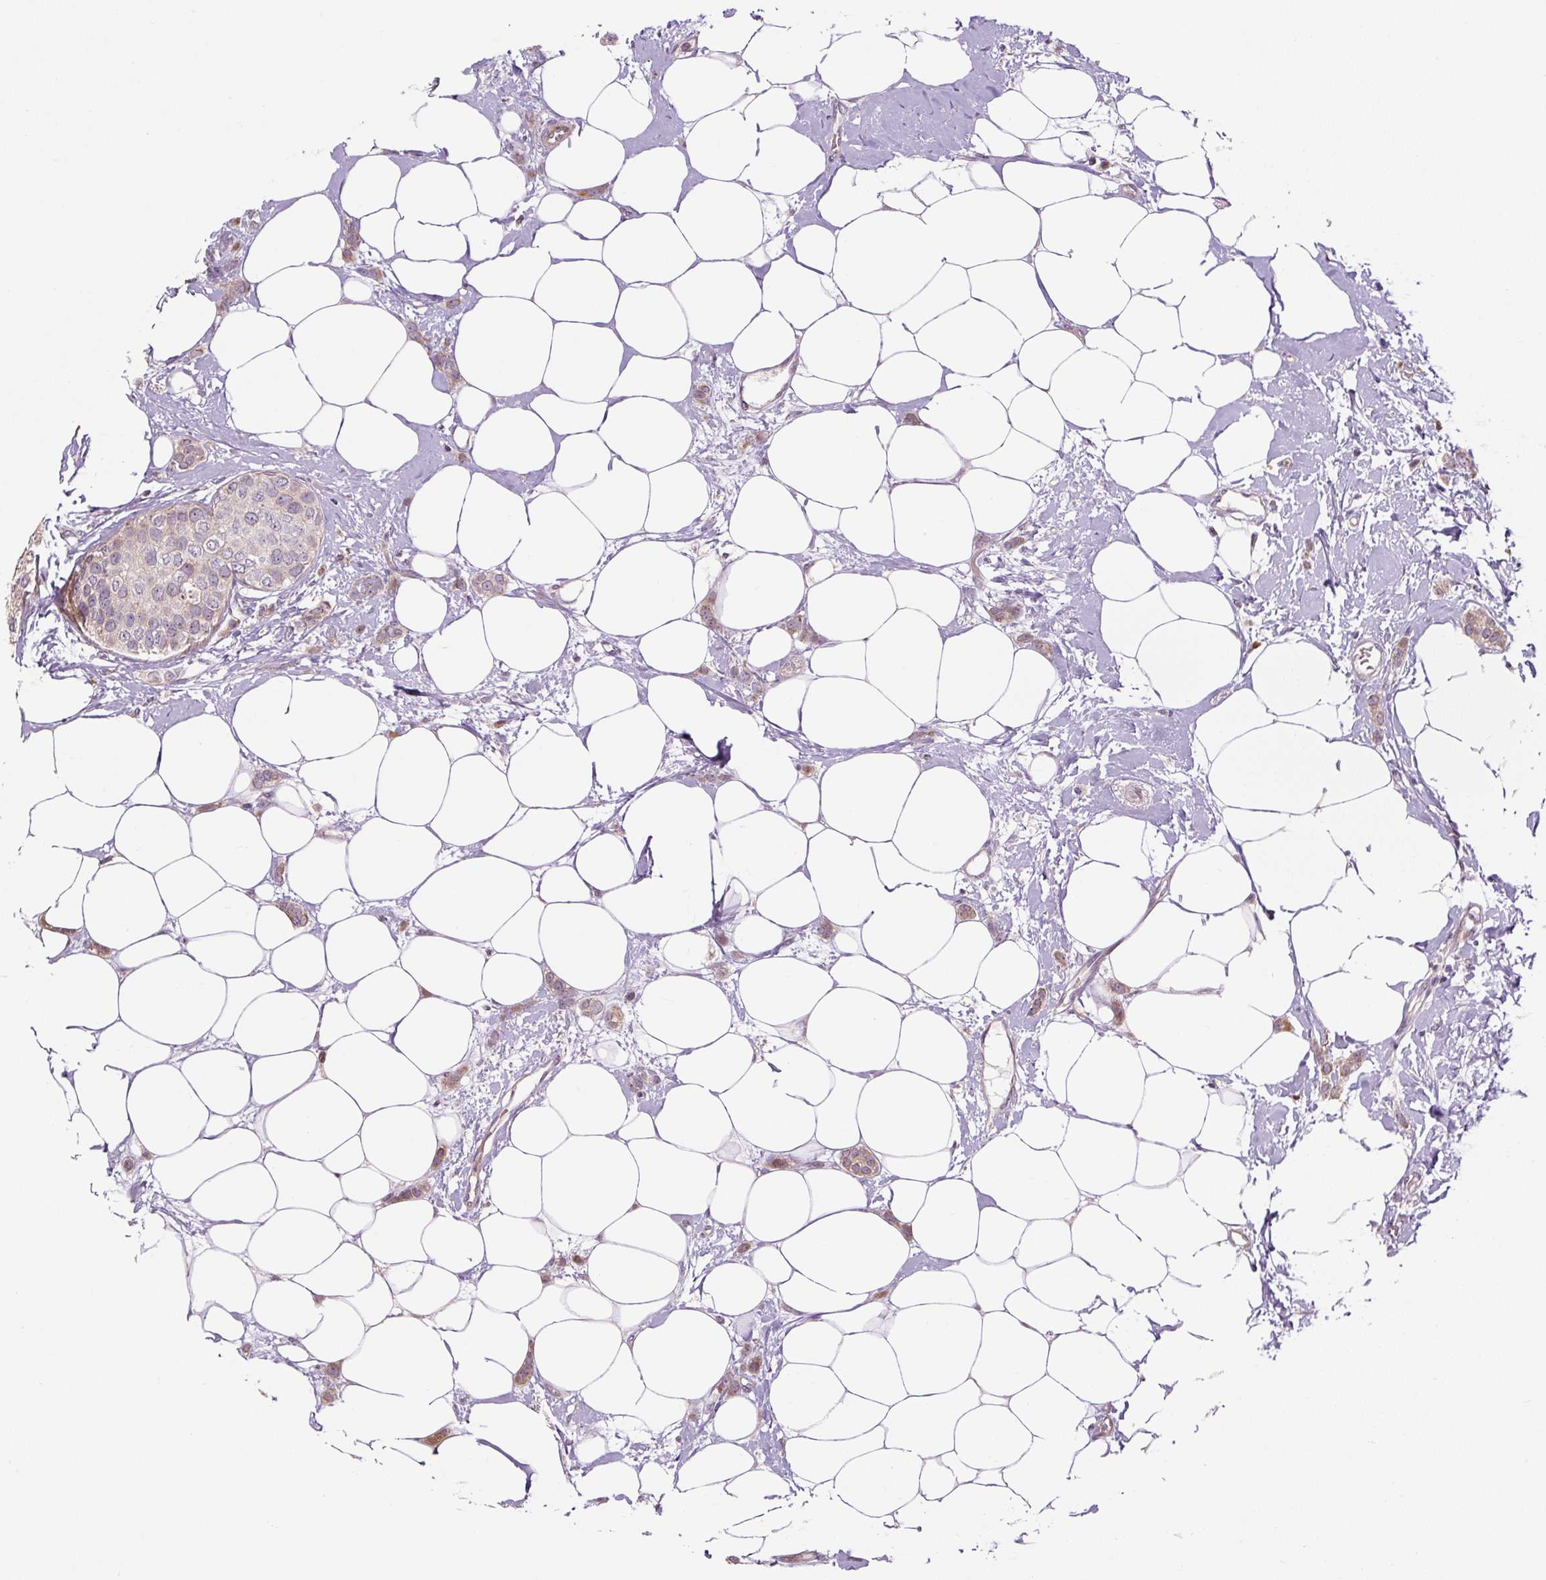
{"staining": {"intensity": "weak", "quantity": "<25%", "location": "cytoplasmic/membranous"}, "tissue": "breast cancer", "cell_type": "Tumor cells", "image_type": "cancer", "snomed": [{"axis": "morphology", "description": "Duct carcinoma"}, {"axis": "topography", "description": "Breast"}], "caption": "Infiltrating ductal carcinoma (breast) was stained to show a protein in brown. There is no significant positivity in tumor cells.", "gene": "FUT10", "patient": {"sex": "female", "age": 72}}